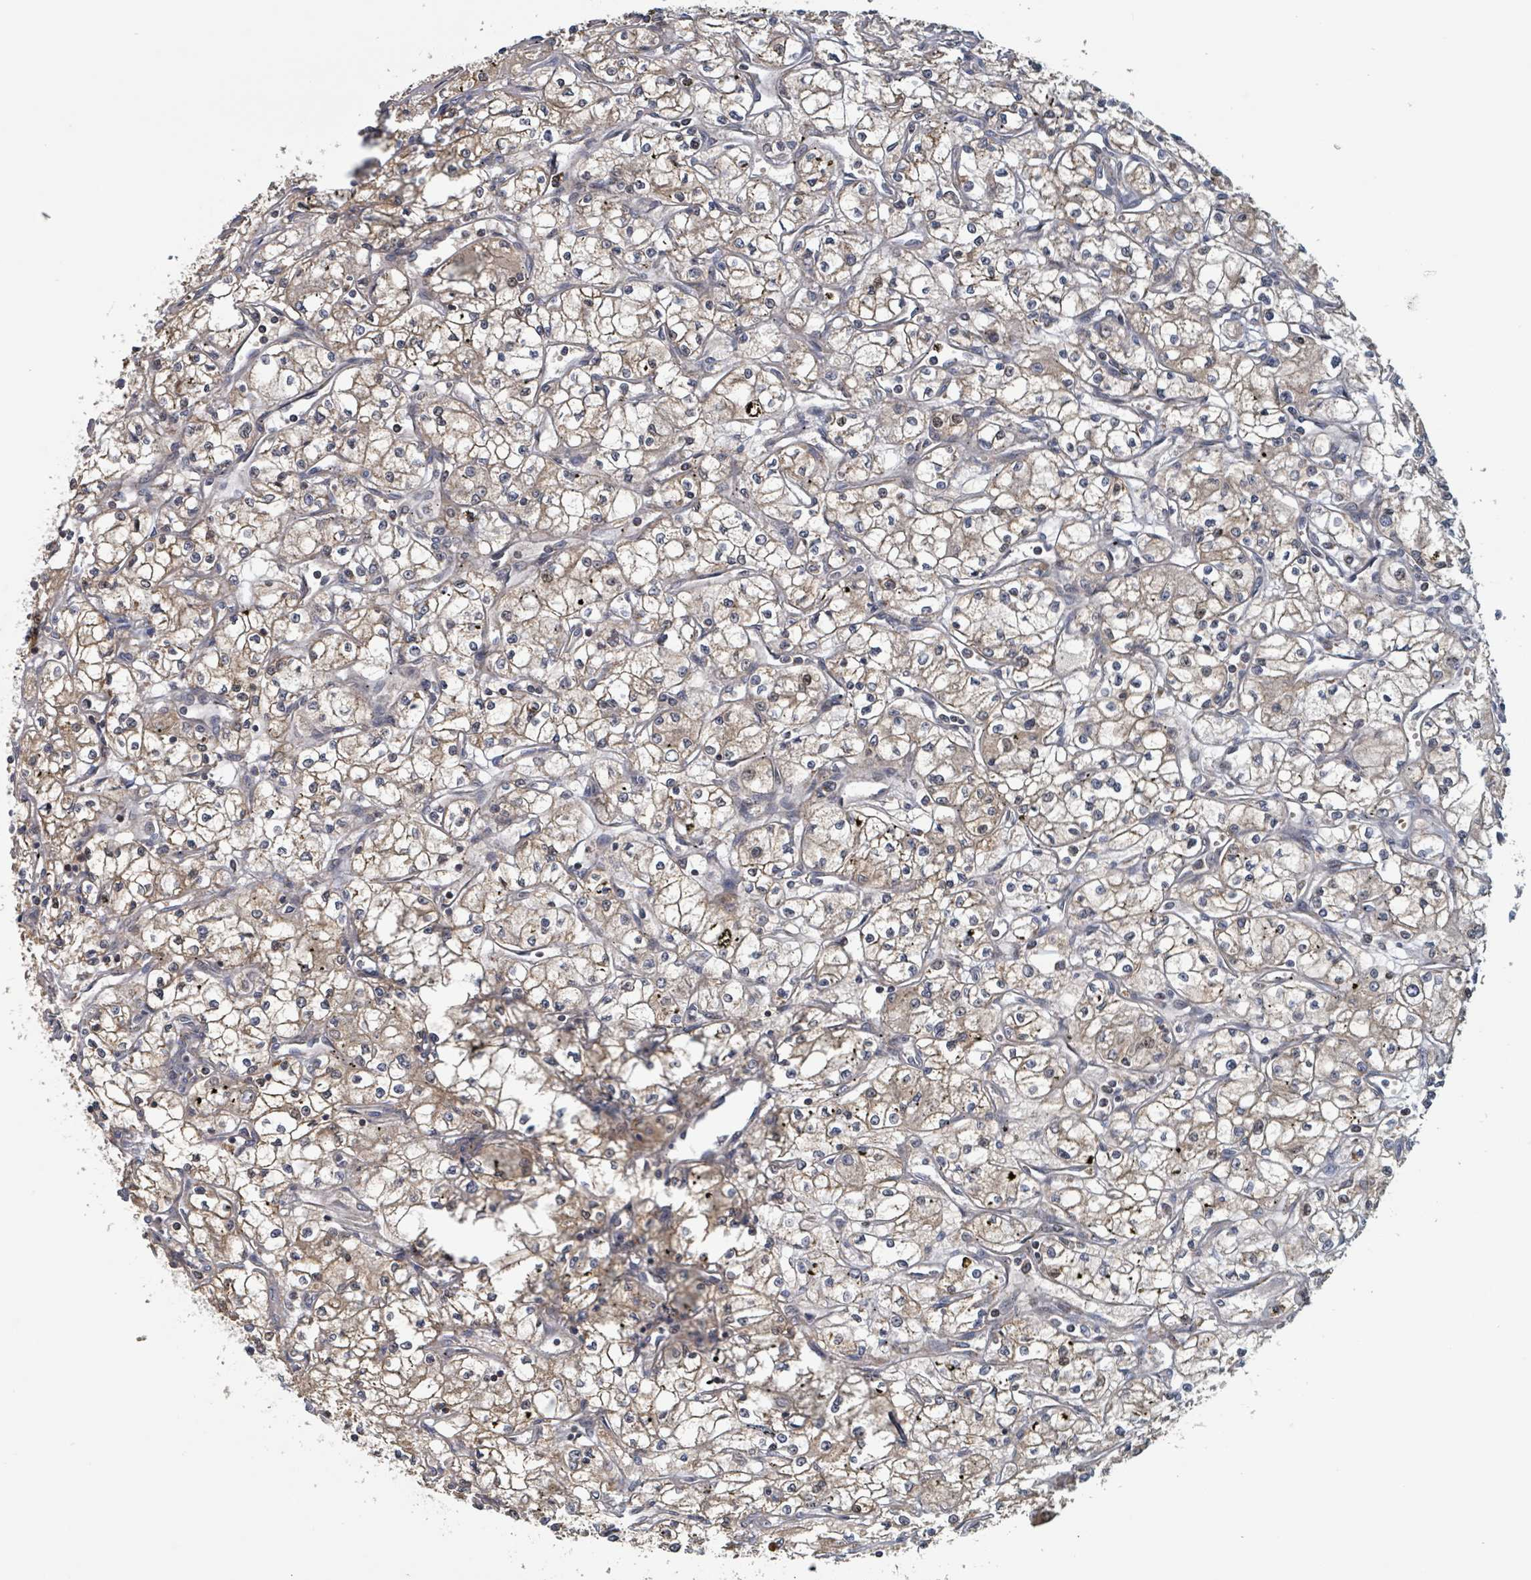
{"staining": {"intensity": "moderate", "quantity": ">75%", "location": "cytoplasmic/membranous"}, "tissue": "renal cancer", "cell_type": "Tumor cells", "image_type": "cancer", "snomed": [{"axis": "morphology", "description": "Adenocarcinoma, NOS"}, {"axis": "topography", "description": "Kidney"}], "caption": "Brown immunohistochemical staining in human renal cancer (adenocarcinoma) demonstrates moderate cytoplasmic/membranous staining in about >75% of tumor cells.", "gene": "HIVEP1", "patient": {"sex": "male", "age": 59}}